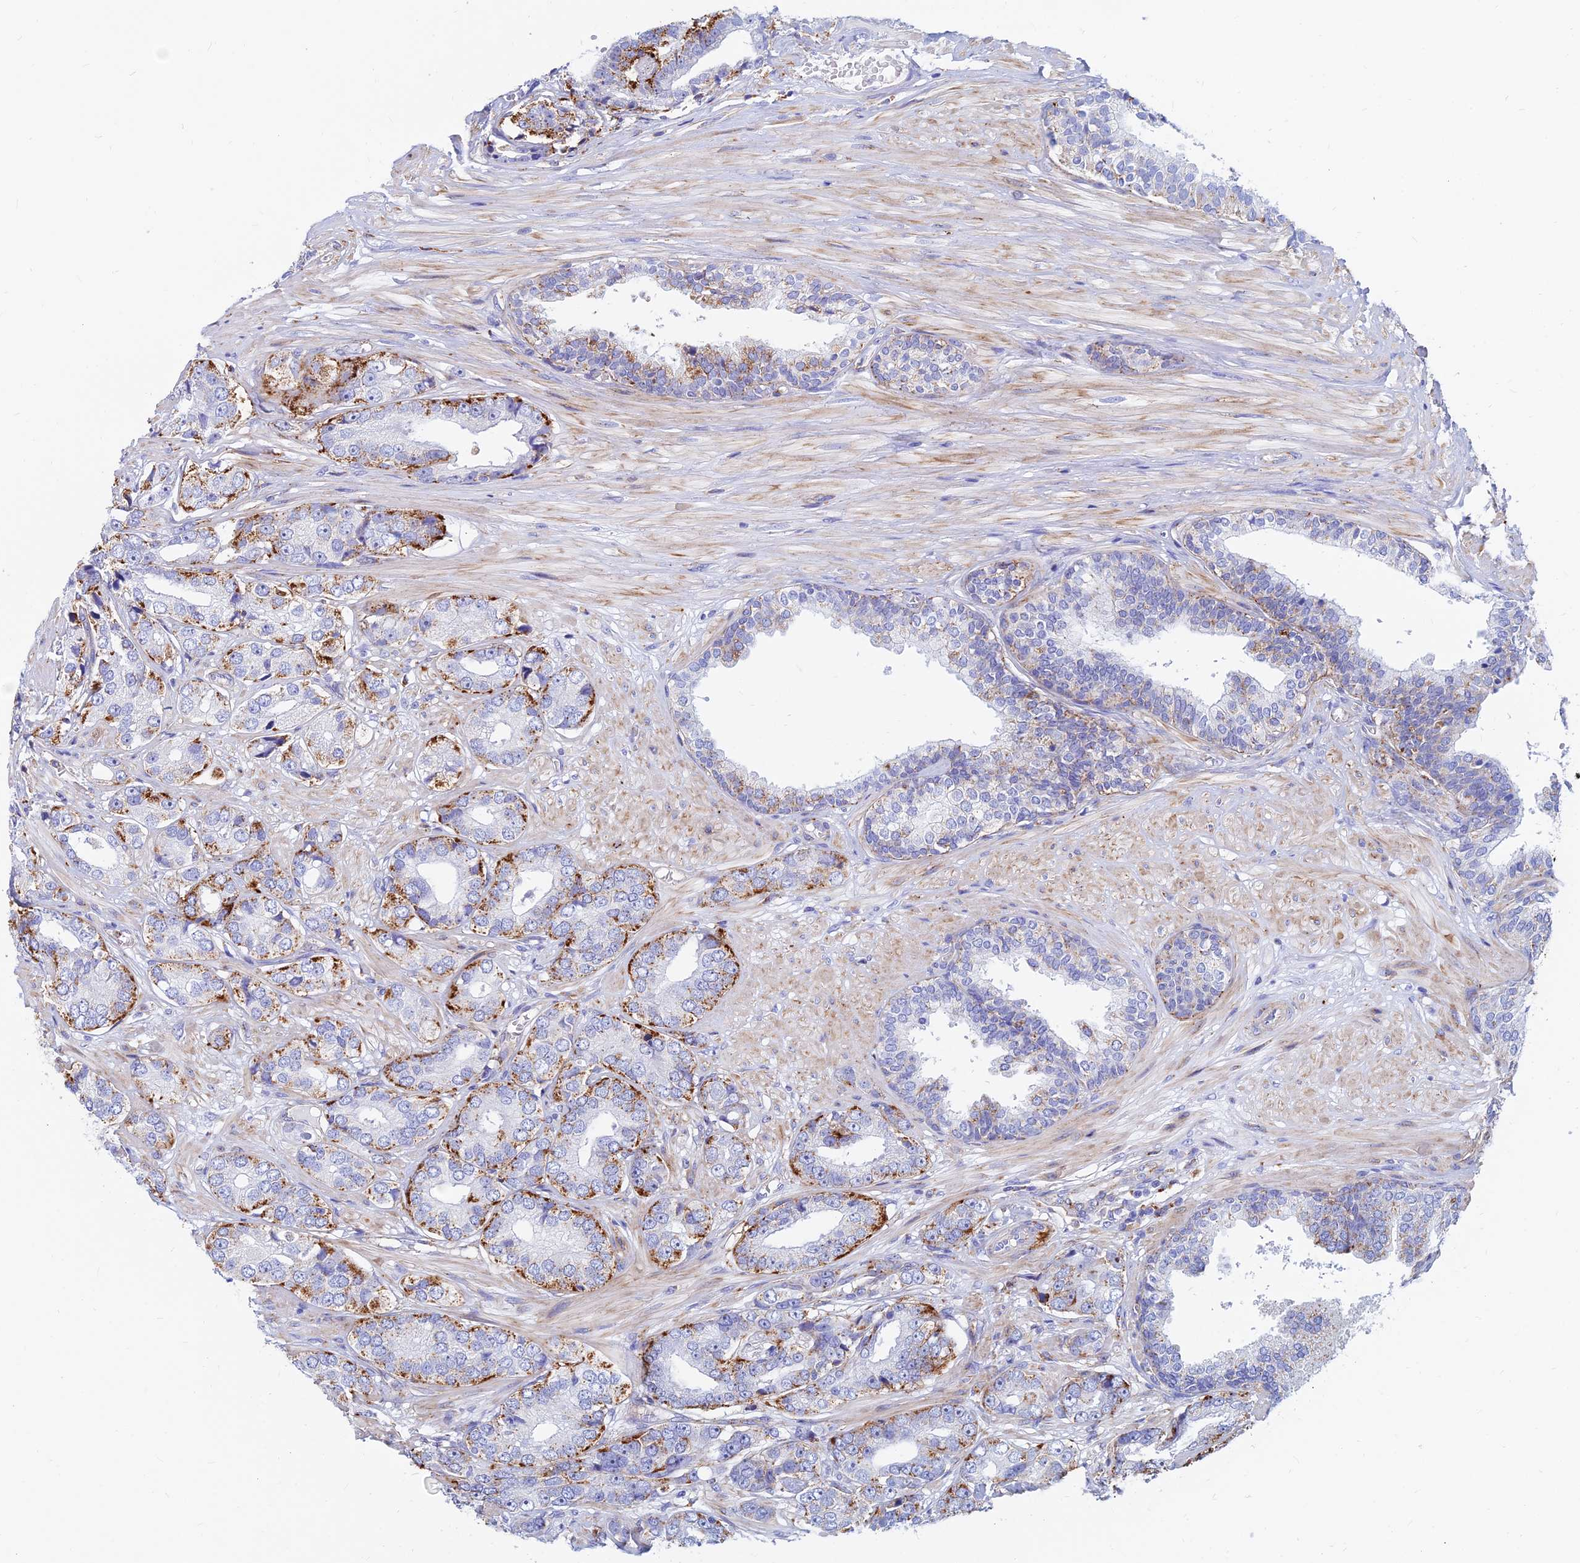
{"staining": {"intensity": "moderate", "quantity": "25%-75%", "location": "cytoplasmic/membranous"}, "tissue": "prostate cancer", "cell_type": "Tumor cells", "image_type": "cancer", "snomed": [{"axis": "morphology", "description": "Adenocarcinoma, High grade"}, {"axis": "topography", "description": "Prostate"}], "caption": "Brown immunohistochemical staining in prostate adenocarcinoma (high-grade) demonstrates moderate cytoplasmic/membranous expression in about 25%-75% of tumor cells.", "gene": "SPNS1", "patient": {"sex": "male", "age": 71}}